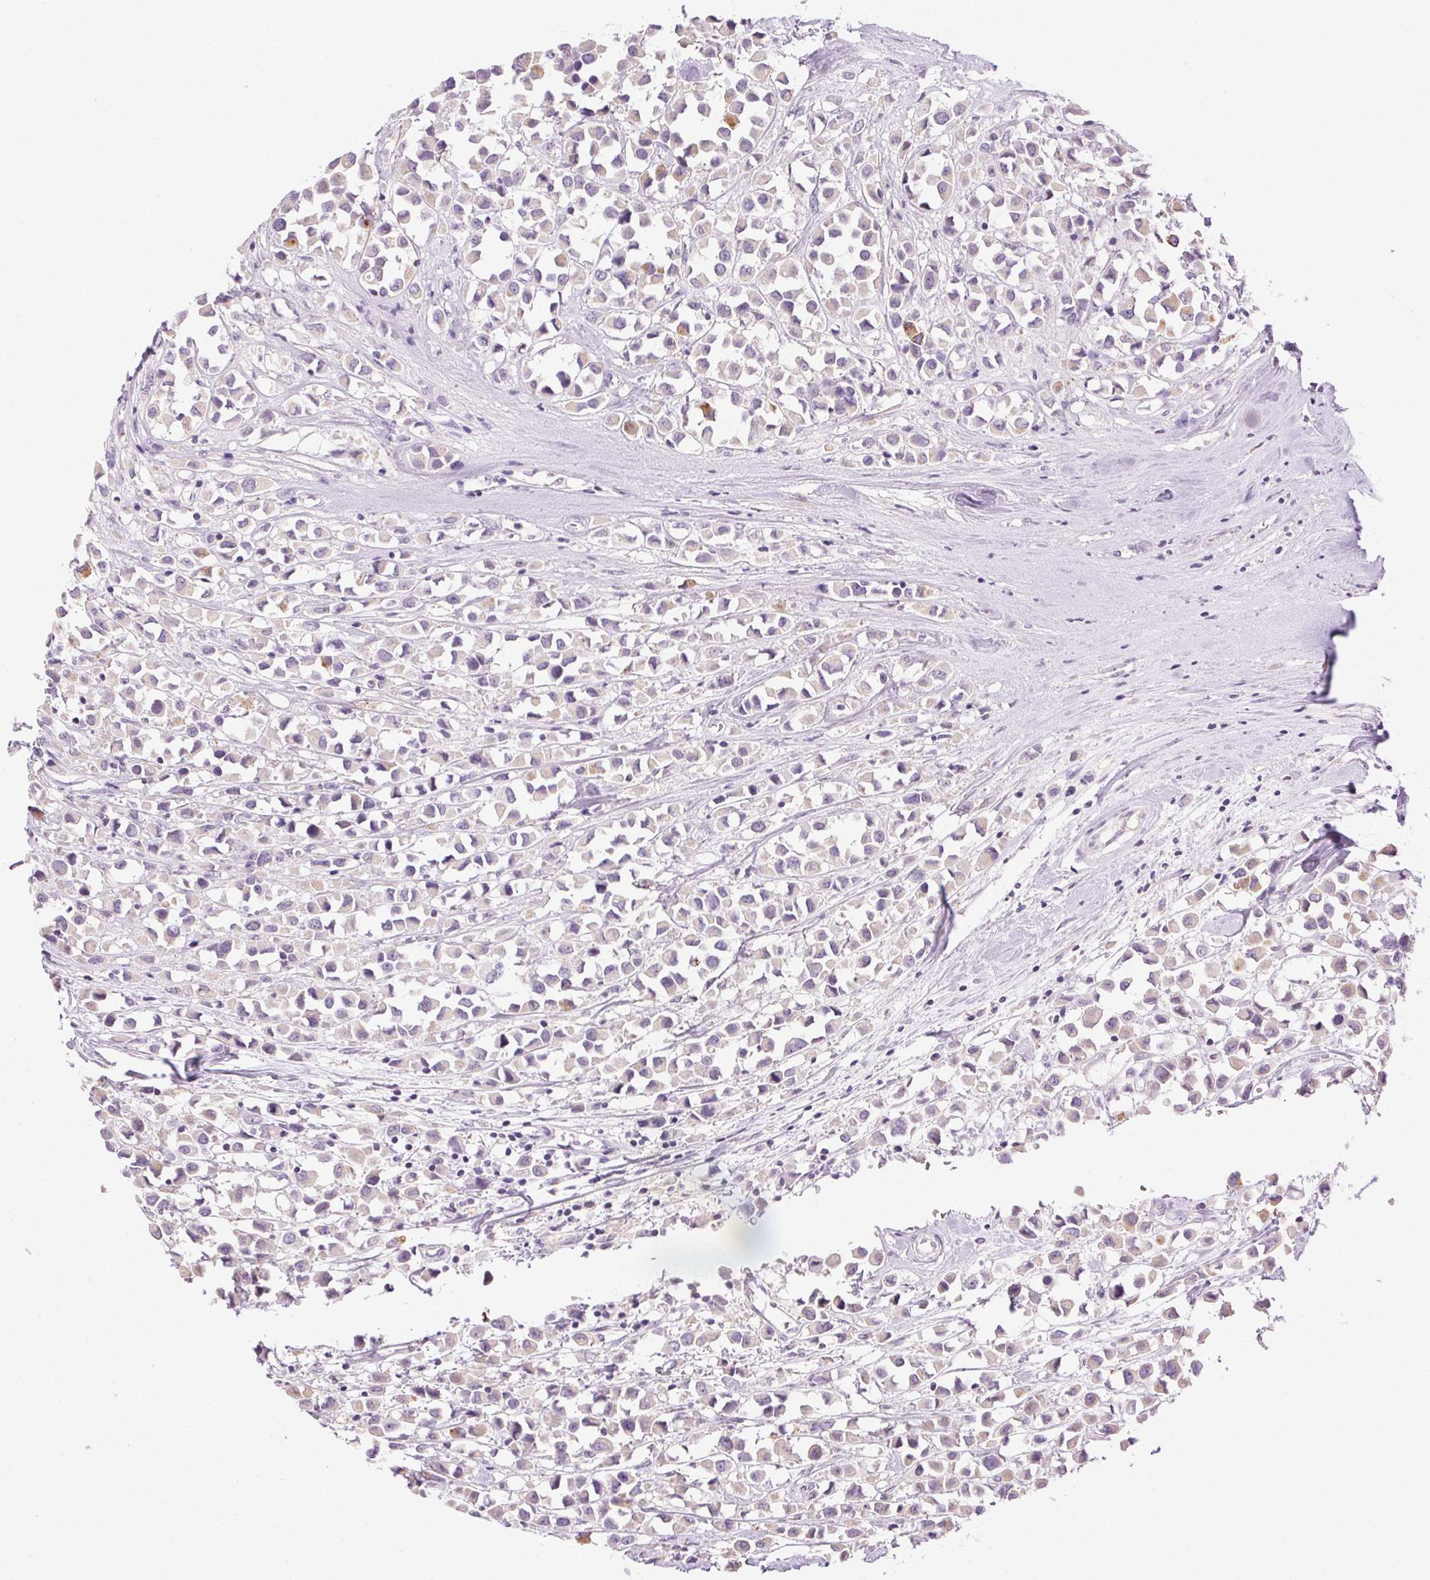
{"staining": {"intensity": "negative", "quantity": "none", "location": "none"}, "tissue": "breast cancer", "cell_type": "Tumor cells", "image_type": "cancer", "snomed": [{"axis": "morphology", "description": "Duct carcinoma"}, {"axis": "topography", "description": "Breast"}], "caption": "Human breast cancer stained for a protein using immunohistochemistry (IHC) reveals no positivity in tumor cells.", "gene": "BPIFB2", "patient": {"sex": "female", "age": 61}}